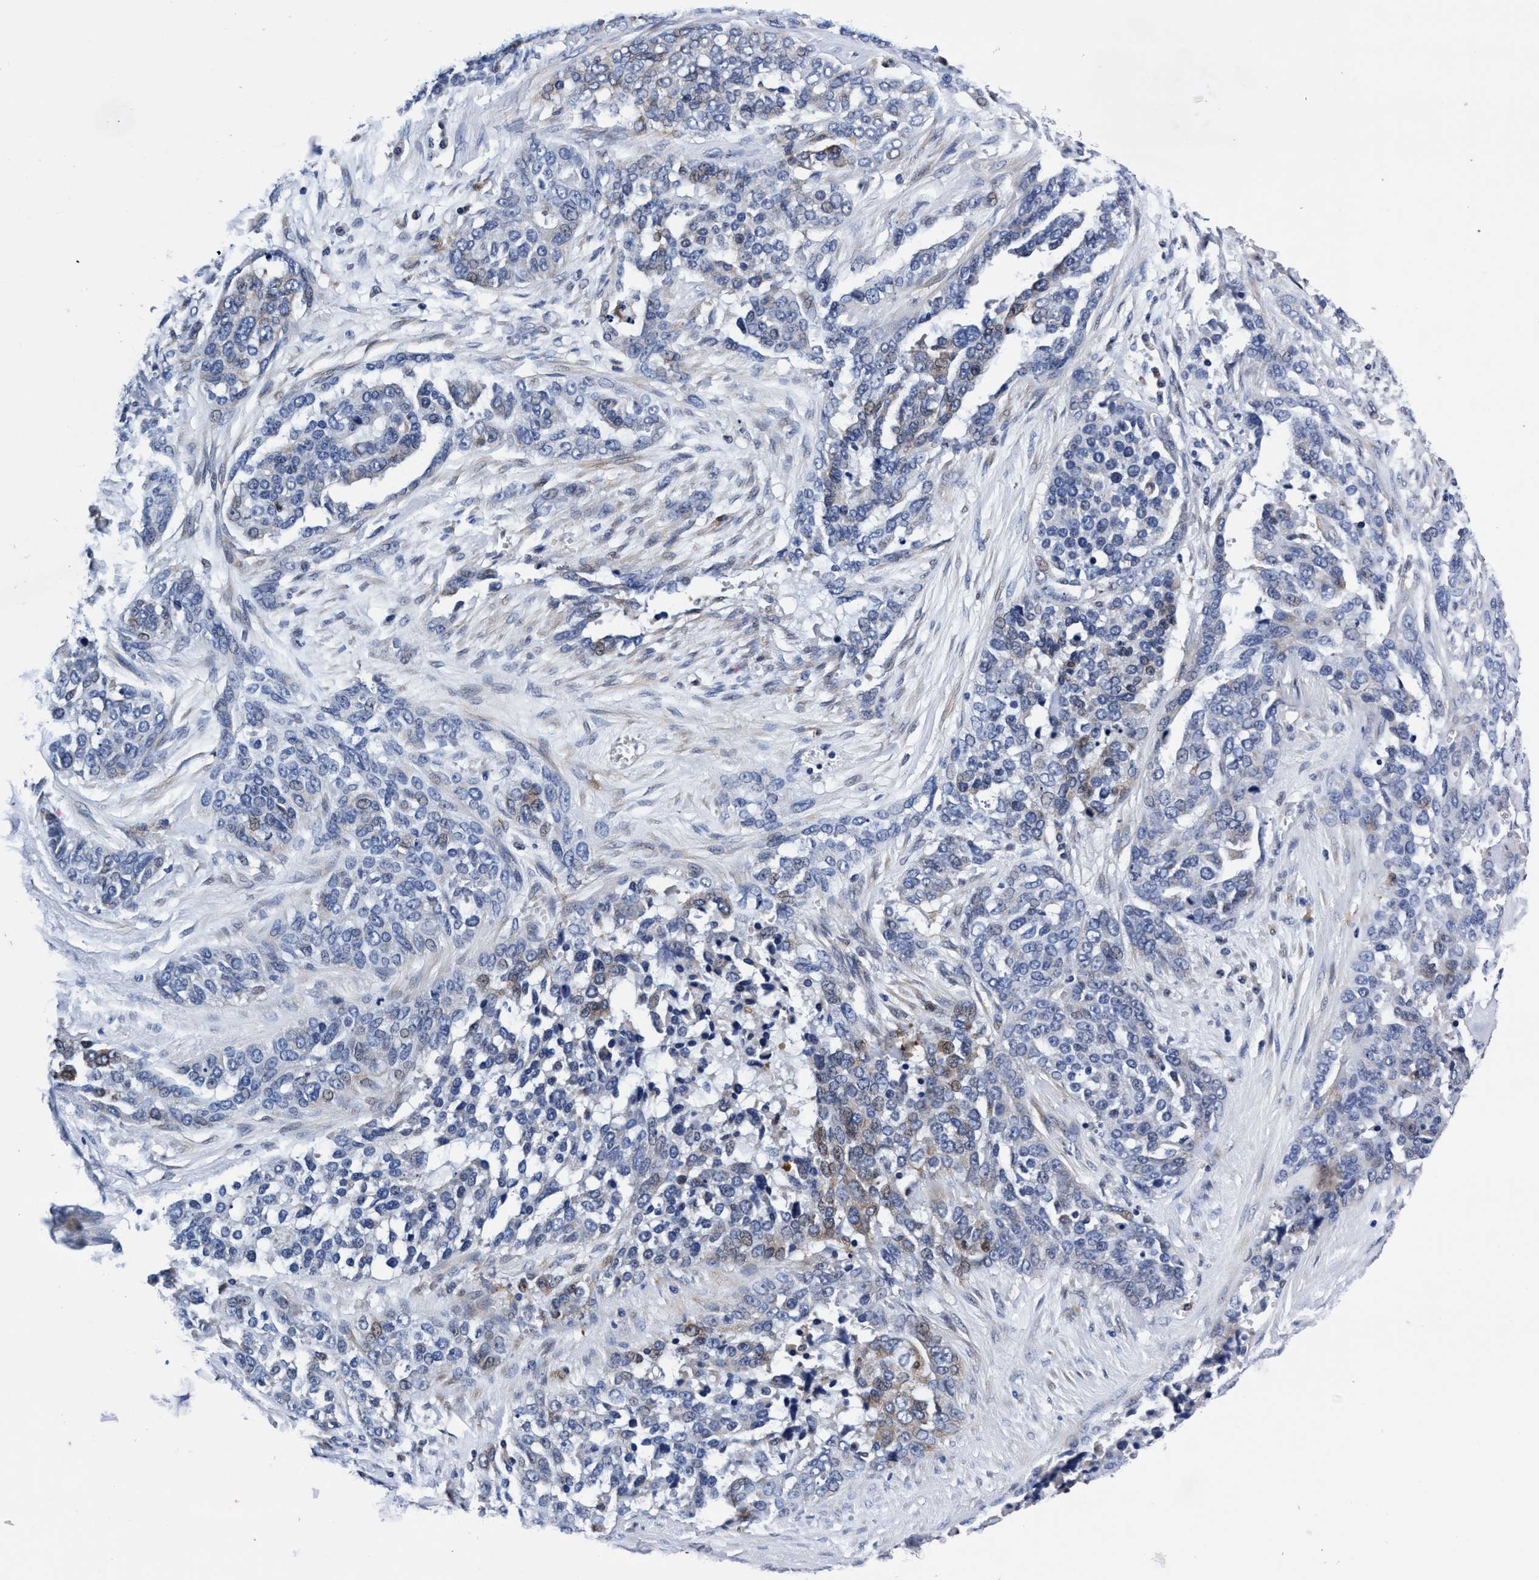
{"staining": {"intensity": "weak", "quantity": "<25%", "location": "cytoplasmic/membranous"}, "tissue": "ovarian cancer", "cell_type": "Tumor cells", "image_type": "cancer", "snomed": [{"axis": "morphology", "description": "Cystadenocarcinoma, serous, NOS"}, {"axis": "topography", "description": "Ovary"}], "caption": "This is an IHC photomicrograph of serous cystadenocarcinoma (ovarian). There is no staining in tumor cells.", "gene": "UBALD2", "patient": {"sex": "female", "age": 44}}